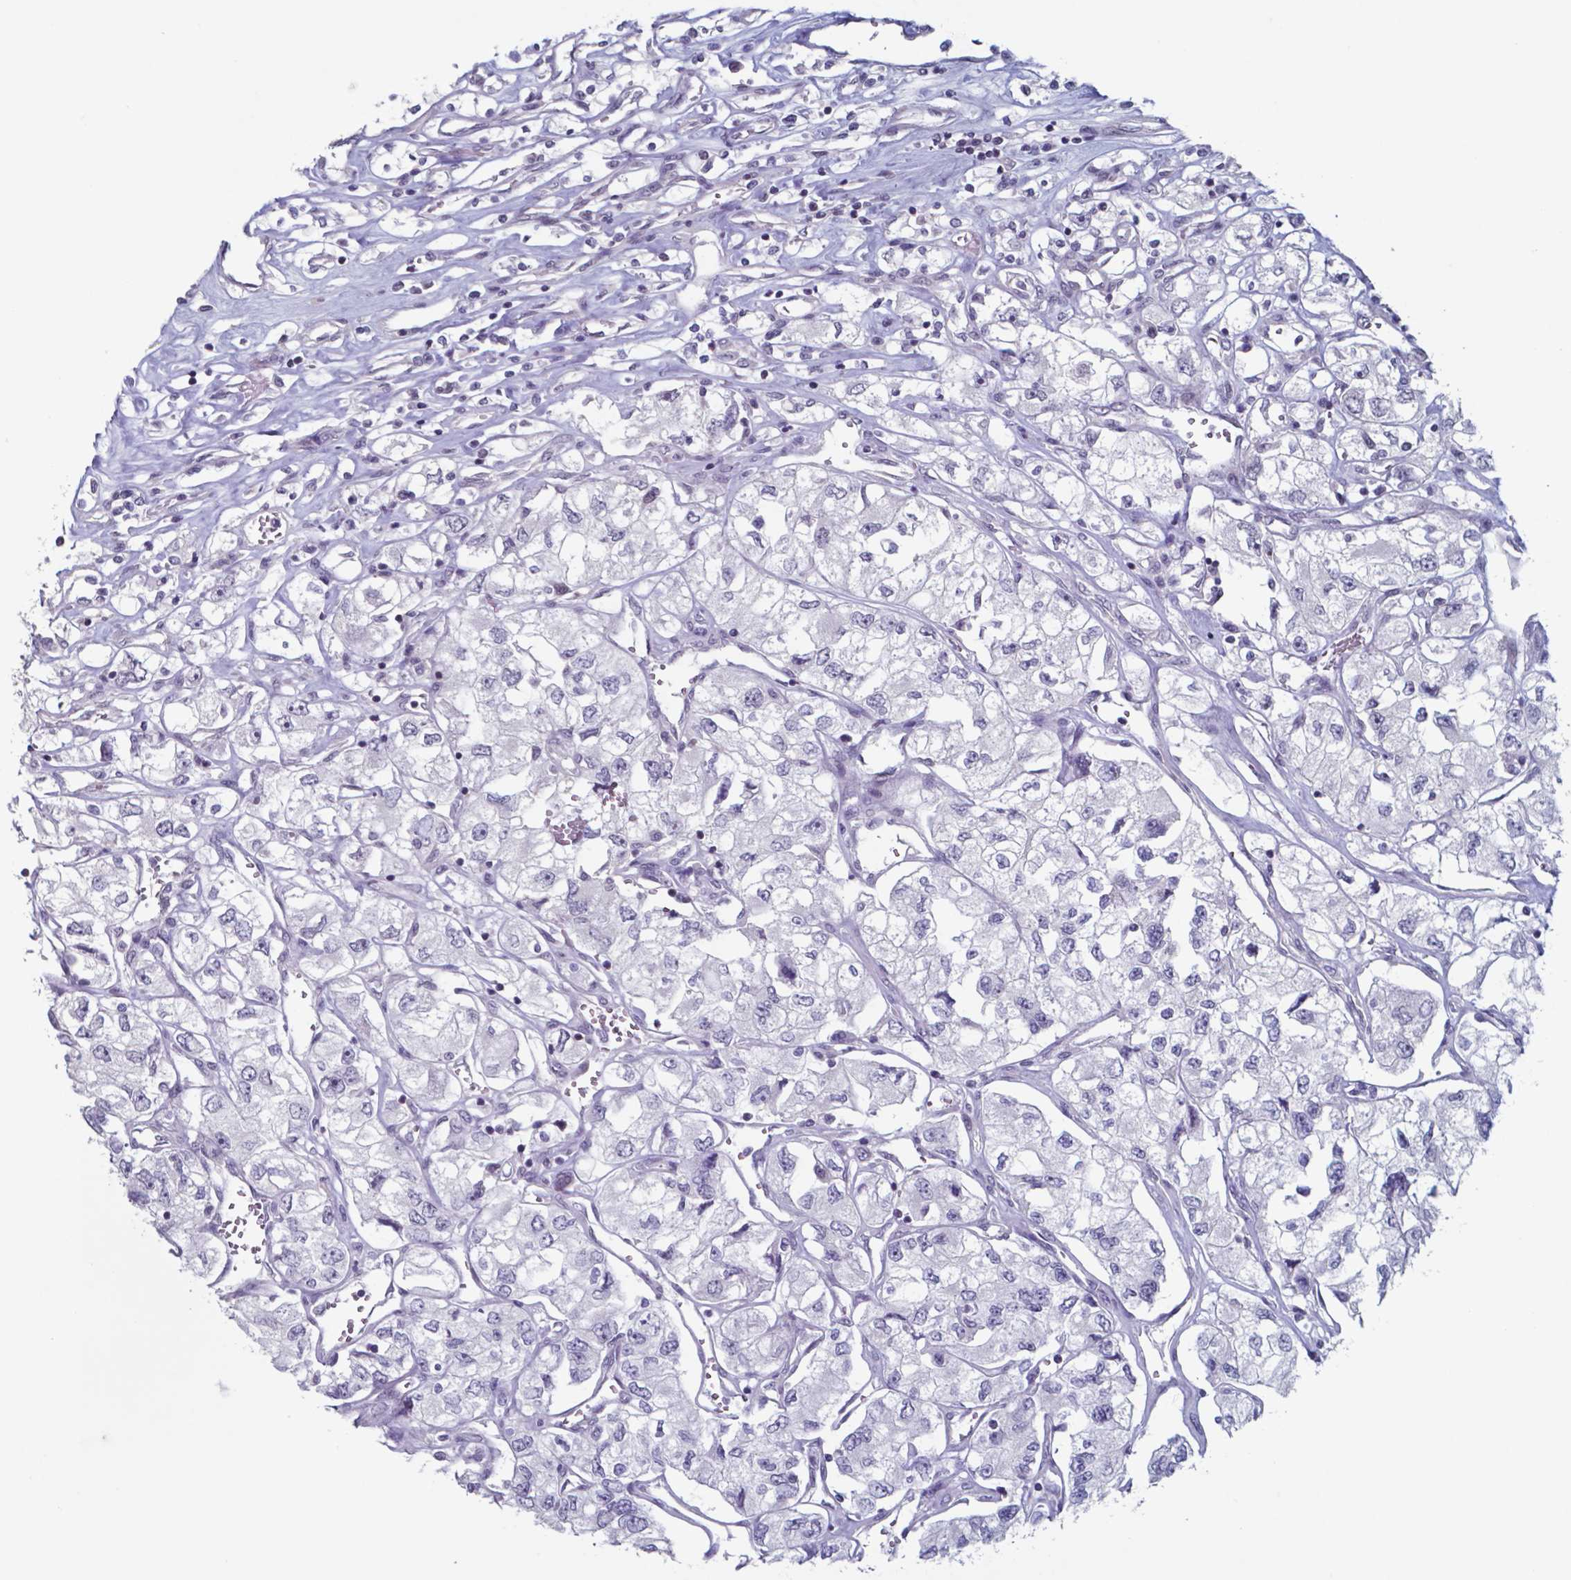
{"staining": {"intensity": "negative", "quantity": "none", "location": "none"}, "tissue": "renal cancer", "cell_type": "Tumor cells", "image_type": "cancer", "snomed": [{"axis": "morphology", "description": "Adenocarcinoma, NOS"}, {"axis": "topography", "description": "Kidney"}], "caption": "A high-resolution histopathology image shows immunohistochemistry (IHC) staining of renal adenocarcinoma, which shows no significant positivity in tumor cells. The staining is performed using DAB (3,3'-diaminobenzidine) brown chromogen with nuclei counter-stained in using hematoxylin.", "gene": "TDP2", "patient": {"sex": "female", "age": 59}}